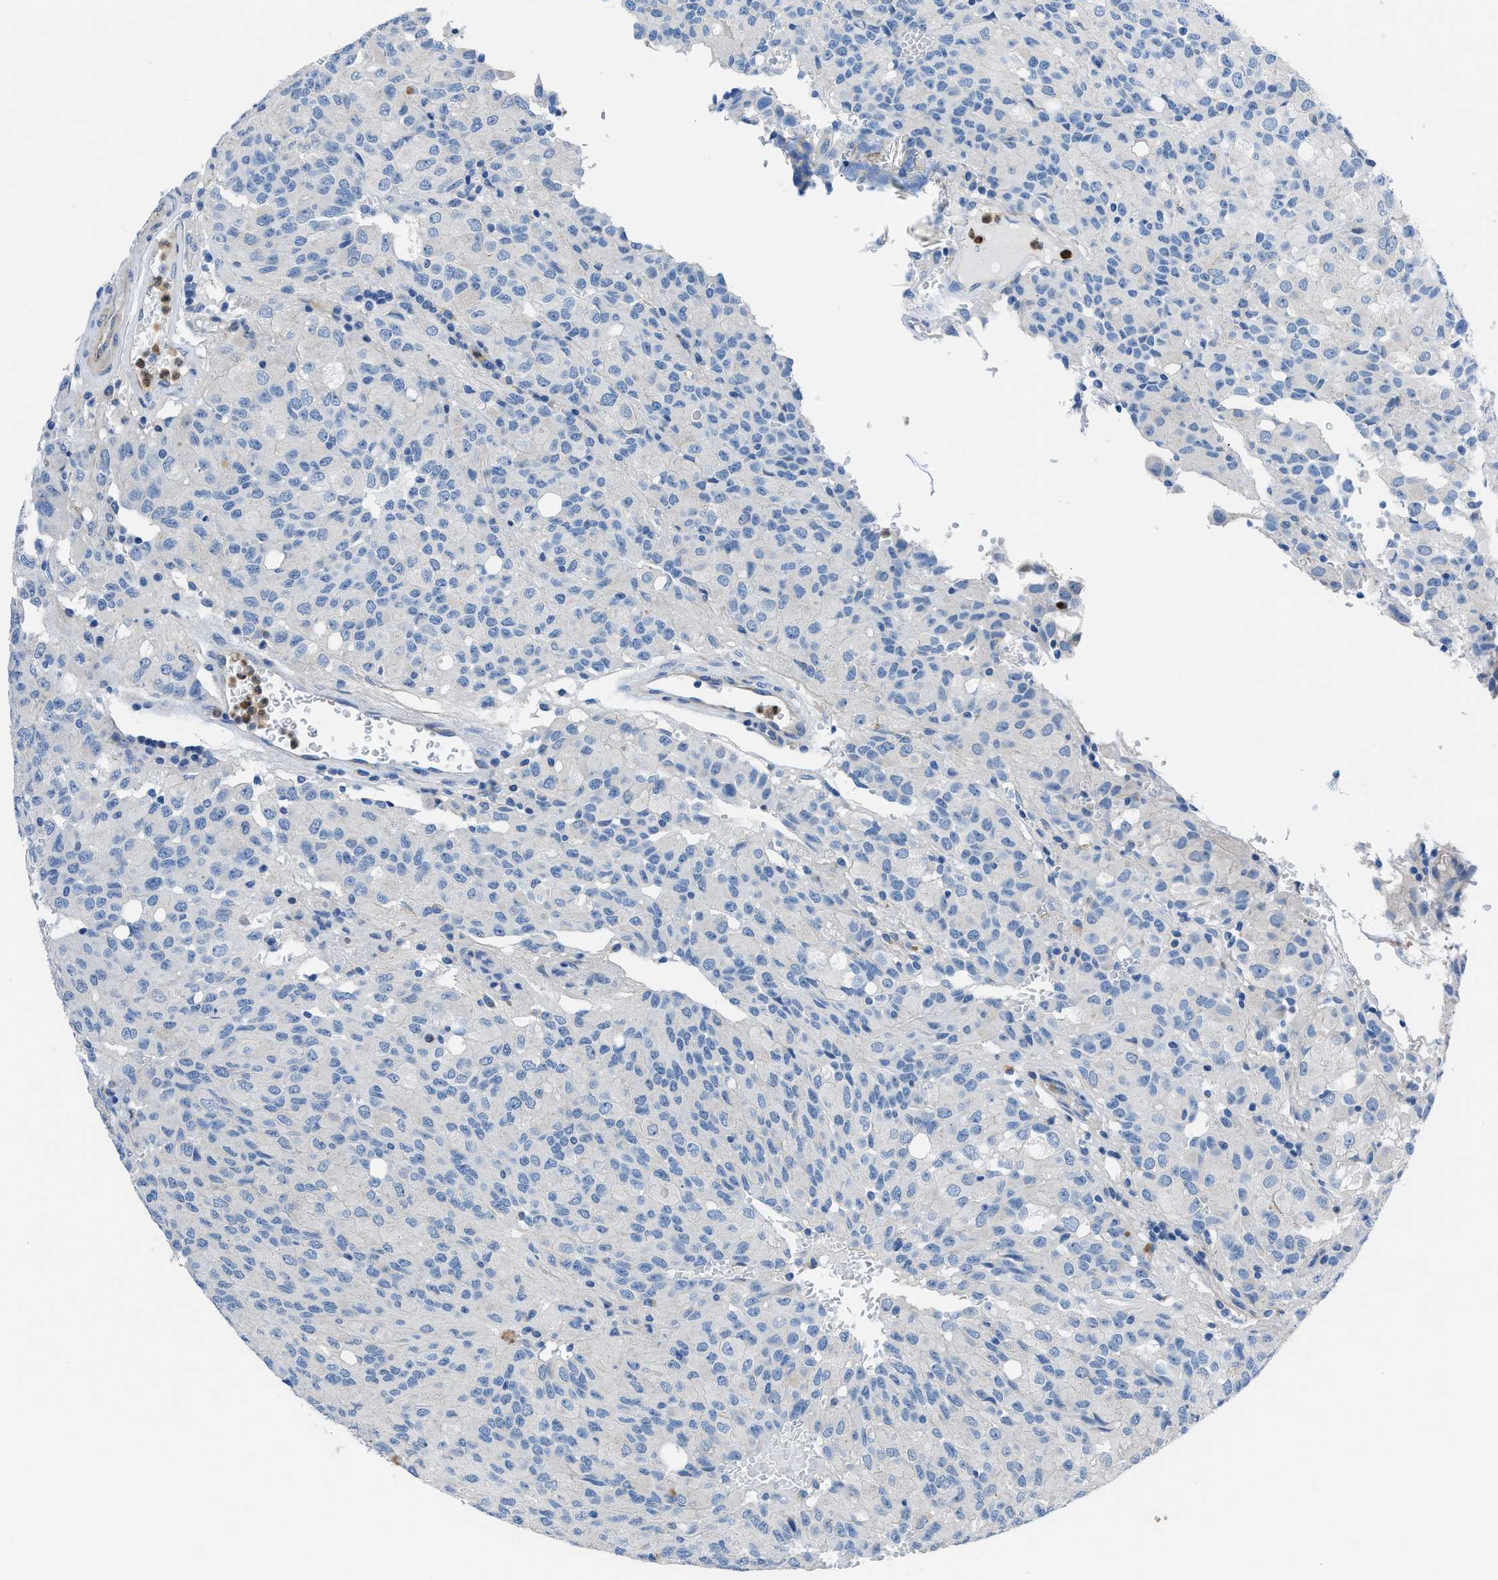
{"staining": {"intensity": "negative", "quantity": "none", "location": "none"}, "tissue": "glioma", "cell_type": "Tumor cells", "image_type": "cancer", "snomed": [{"axis": "morphology", "description": "Glioma, malignant, High grade"}, {"axis": "topography", "description": "Brain"}], "caption": "This is an immunohistochemistry micrograph of glioma. There is no expression in tumor cells.", "gene": "ITPR1", "patient": {"sex": "male", "age": 32}}